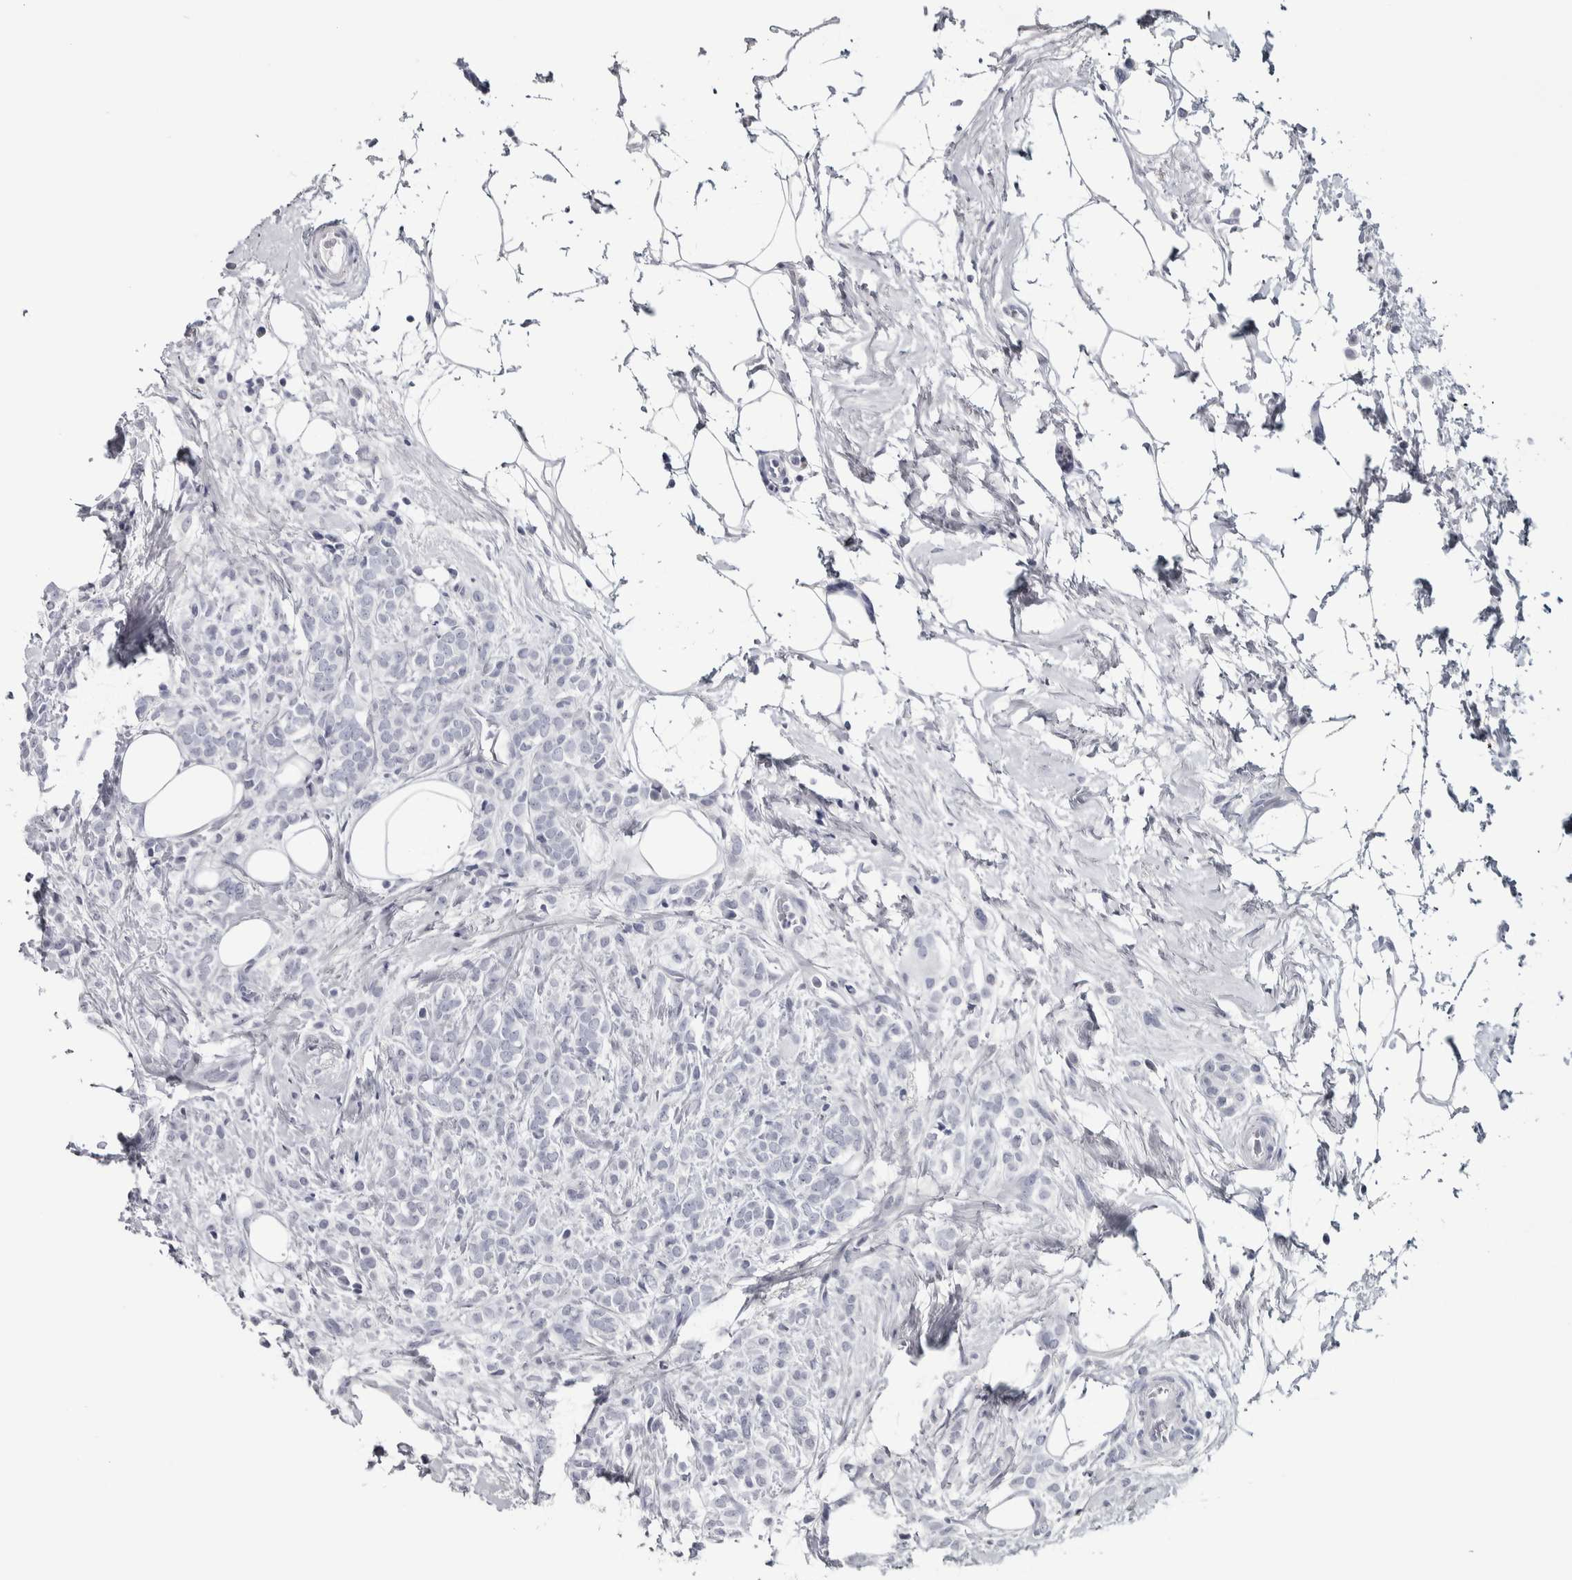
{"staining": {"intensity": "negative", "quantity": "none", "location": "none"}, "tissue": "breast cancer", "cell_type": "Tumor cells", "image_type": "cancer", "snomed": [{"axis": "morphology", "description": "Lobular carcinoma"}, {"axis": "topography", "description": "Breast"}], "caption": "Tumor cells are negative for brown protein staining in breast lobular carcinoma. The staining is performed using DAB (3,3'-diaminobenzidine) brown chromogen with nuclei counter-stained in using hematoxylin.", "gene": "NECAB1", "patient": {"sex": "female", "age": 50}}